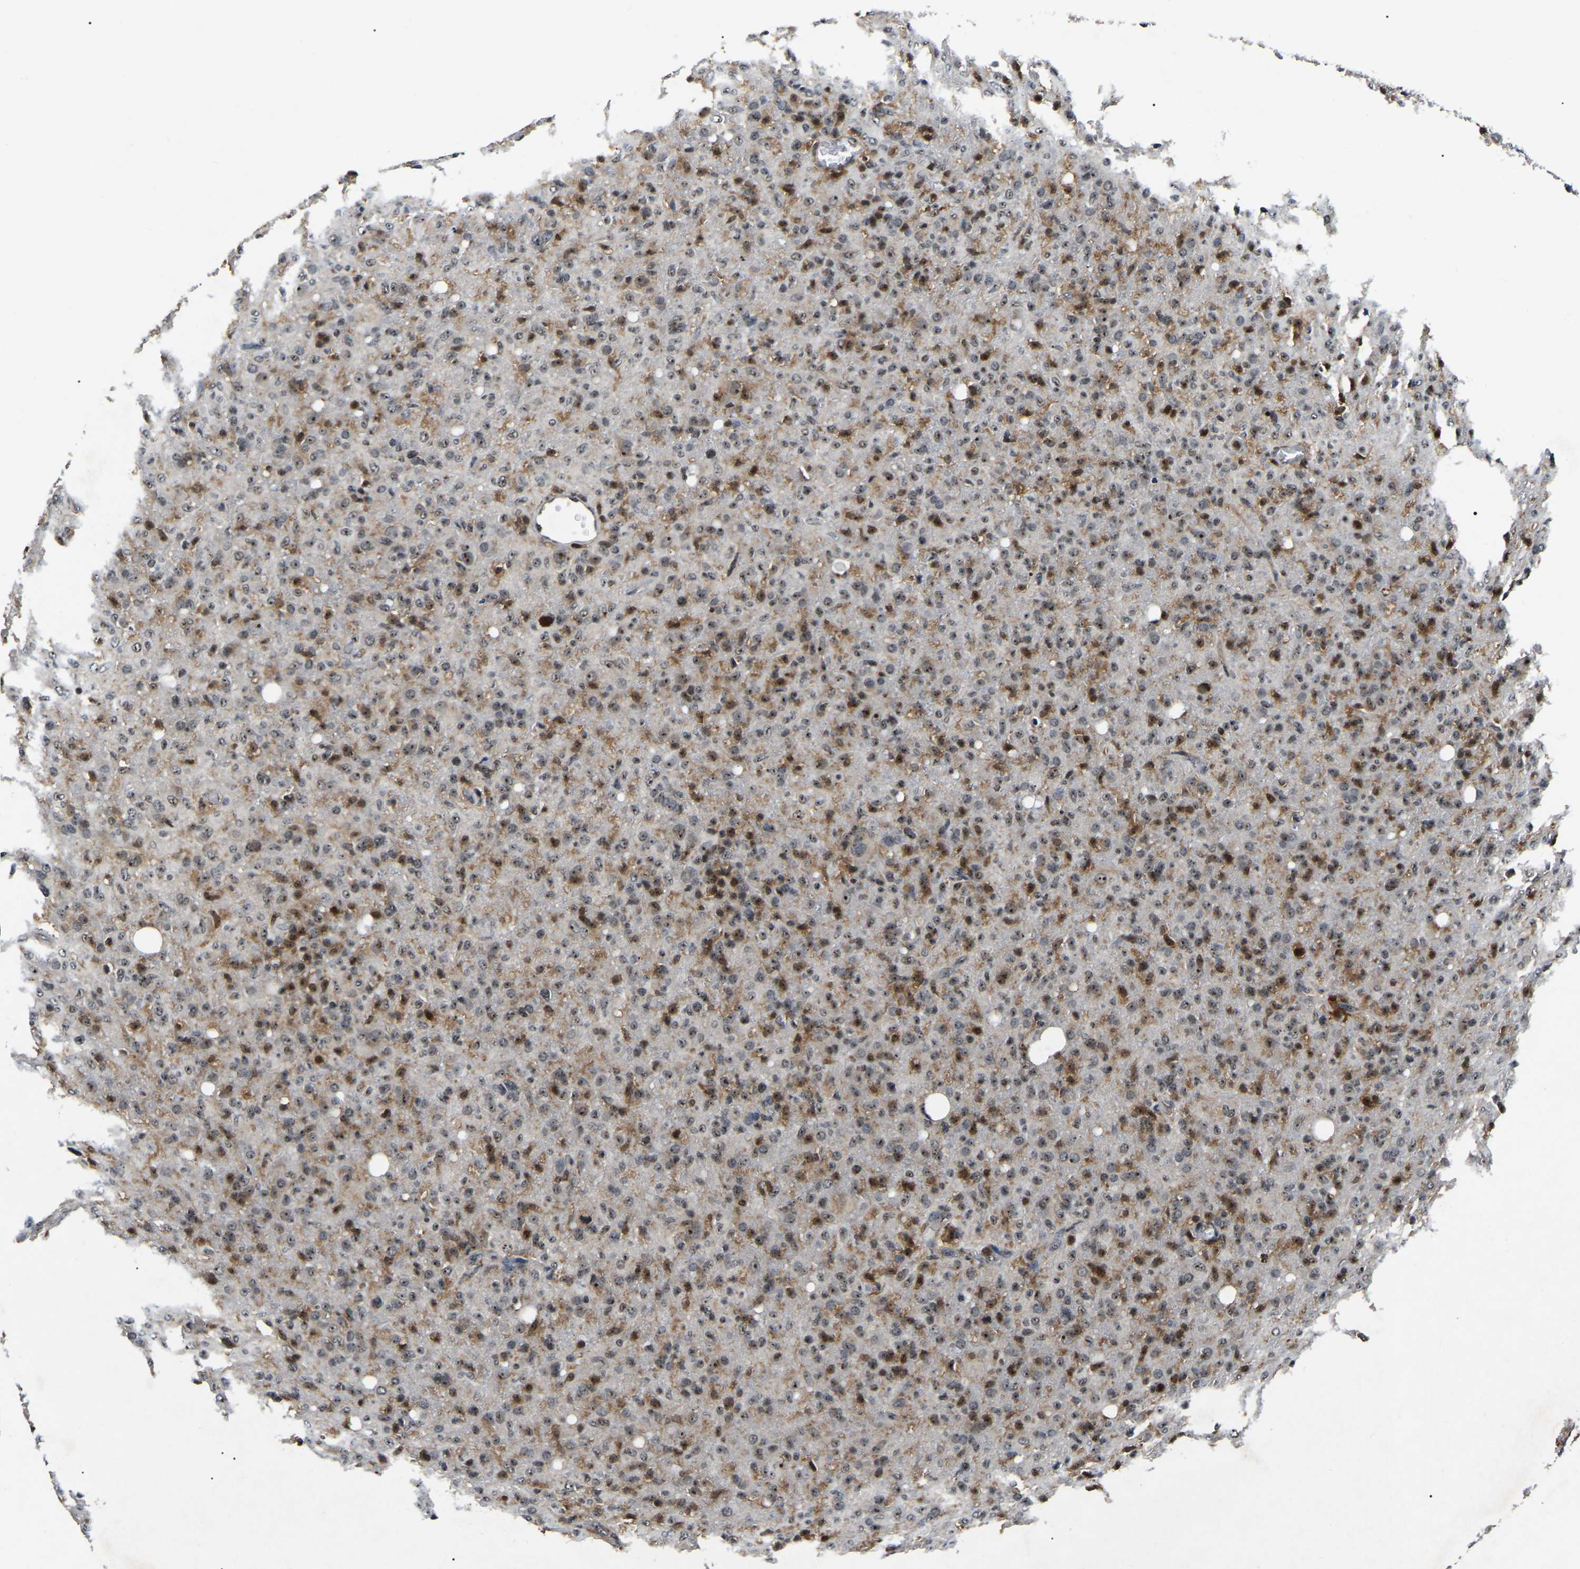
{"staining": {"intensity": "moderate", "quantity": ">75%", "location": "cytoplasmic/membranous,nuclear"}, "tissue": "glioma", "cell_type": "Tumor cells", "image_type": "cancer", "snomed": [{"axis": "morphology", "description": "Glioma, malignant, High grade"}, {"axis": "topography", "description": "Brain"}], "caption": "Protein positivity by immunohistochemistry exhibits moderate cytoplasmic/membranous and nuclear positivity in about >75% of tumor cells in high-grade glioma (malignant).", "gene": "RBM28", "patient": {"sex": "female", "age": 57}}